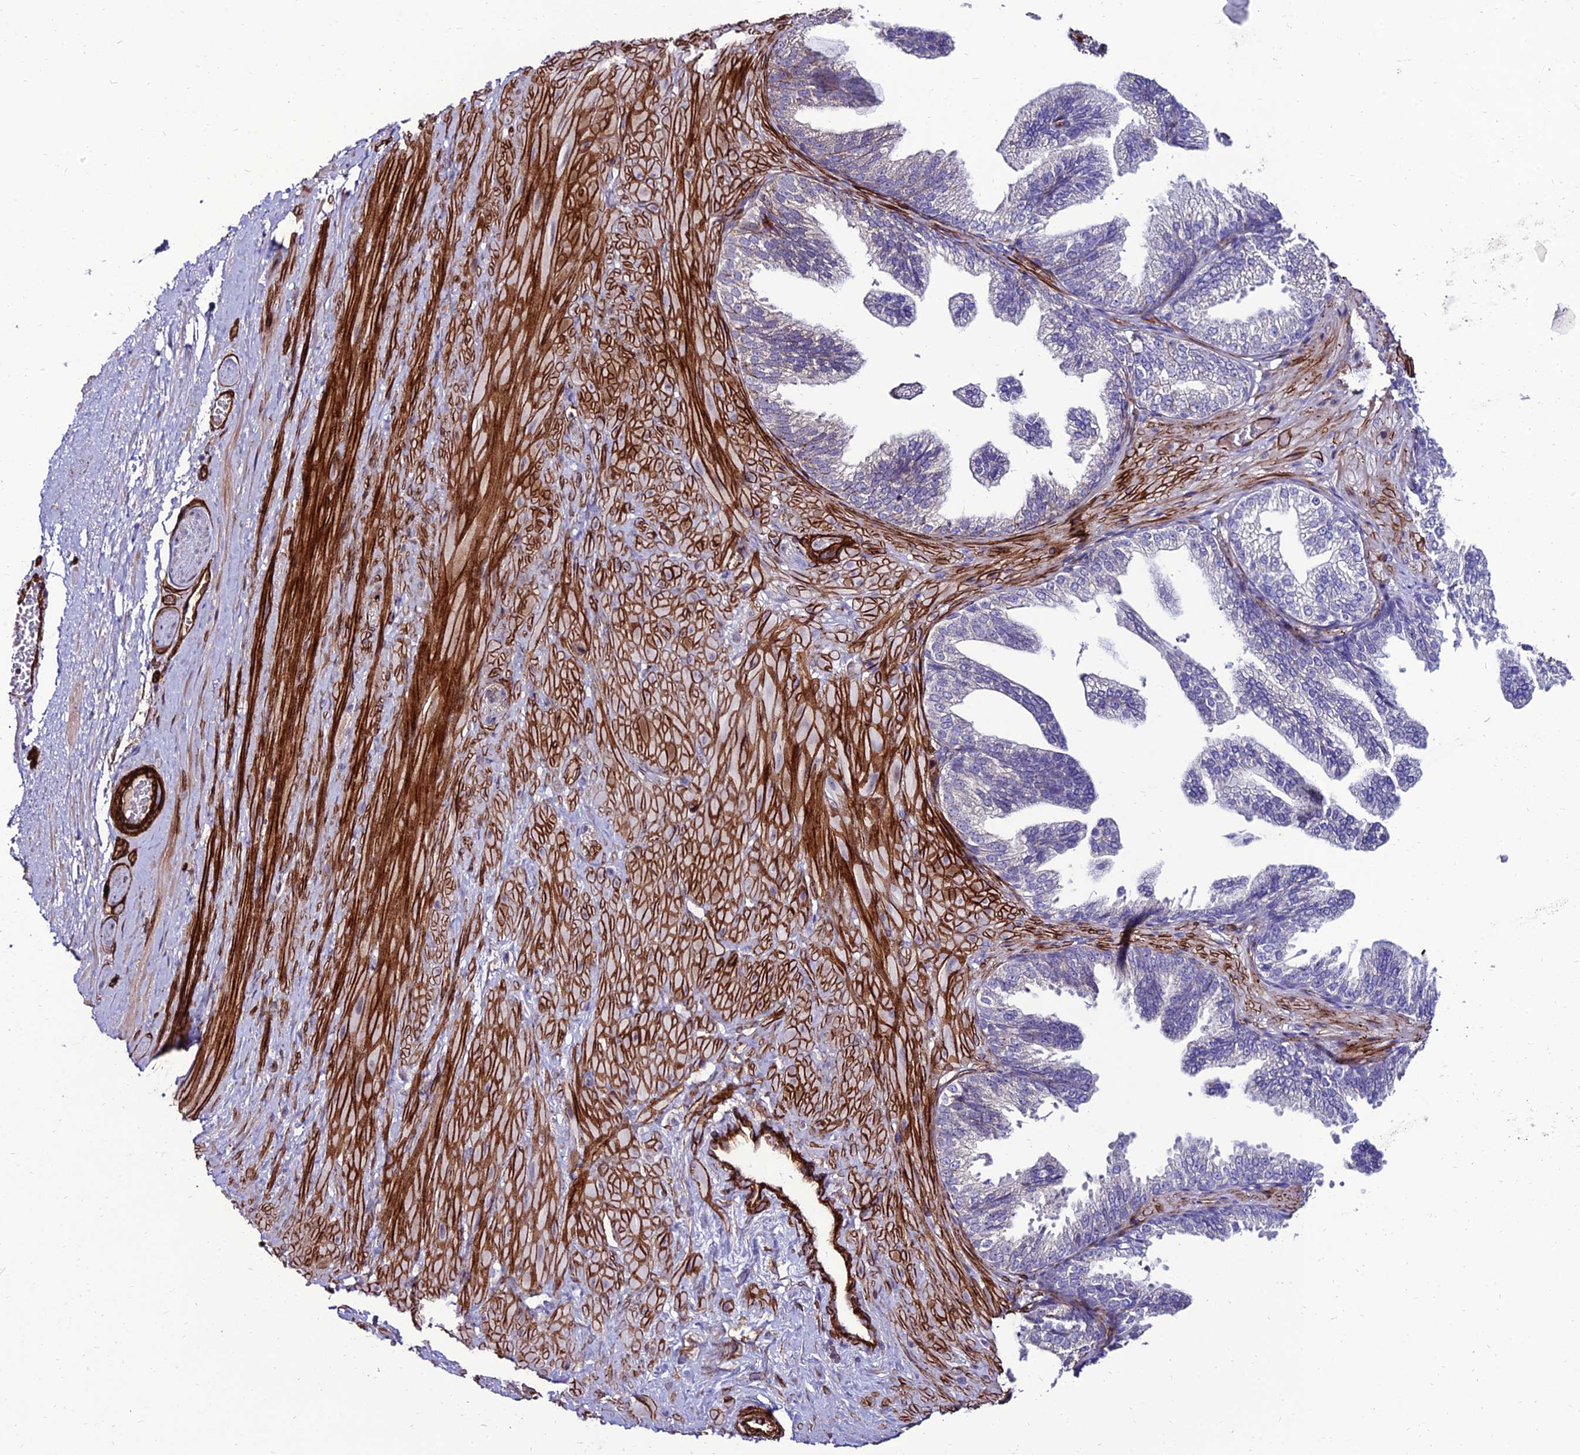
{"staining": {"intensity": "strong", "quantity": ">75%", "location": "cytoplasmic/membranous"}, "tissue": "adipose tissue", "cell_type": "Adipocytes", "image_type": "normal", "snomed": [{"axis": "morphology", "description": "Normal tissue, NOS"}, {"axis": "morphology", "description": "Adenocarcinoma, Low grade"}, {"axis": "topography", "description": "Prostate"}, {"axis": "topography", "description": "Peripheral nerve tissue"}], "caption": "Strong cytoplasmic/membranous positivity for a protein is appreciated in approximately >75% of adipocytes of benign adipose tissue using immunohistochemistry (IHC).", "gene": "ALDH3B2", "patient": {"sex": "male", "age": 63}}